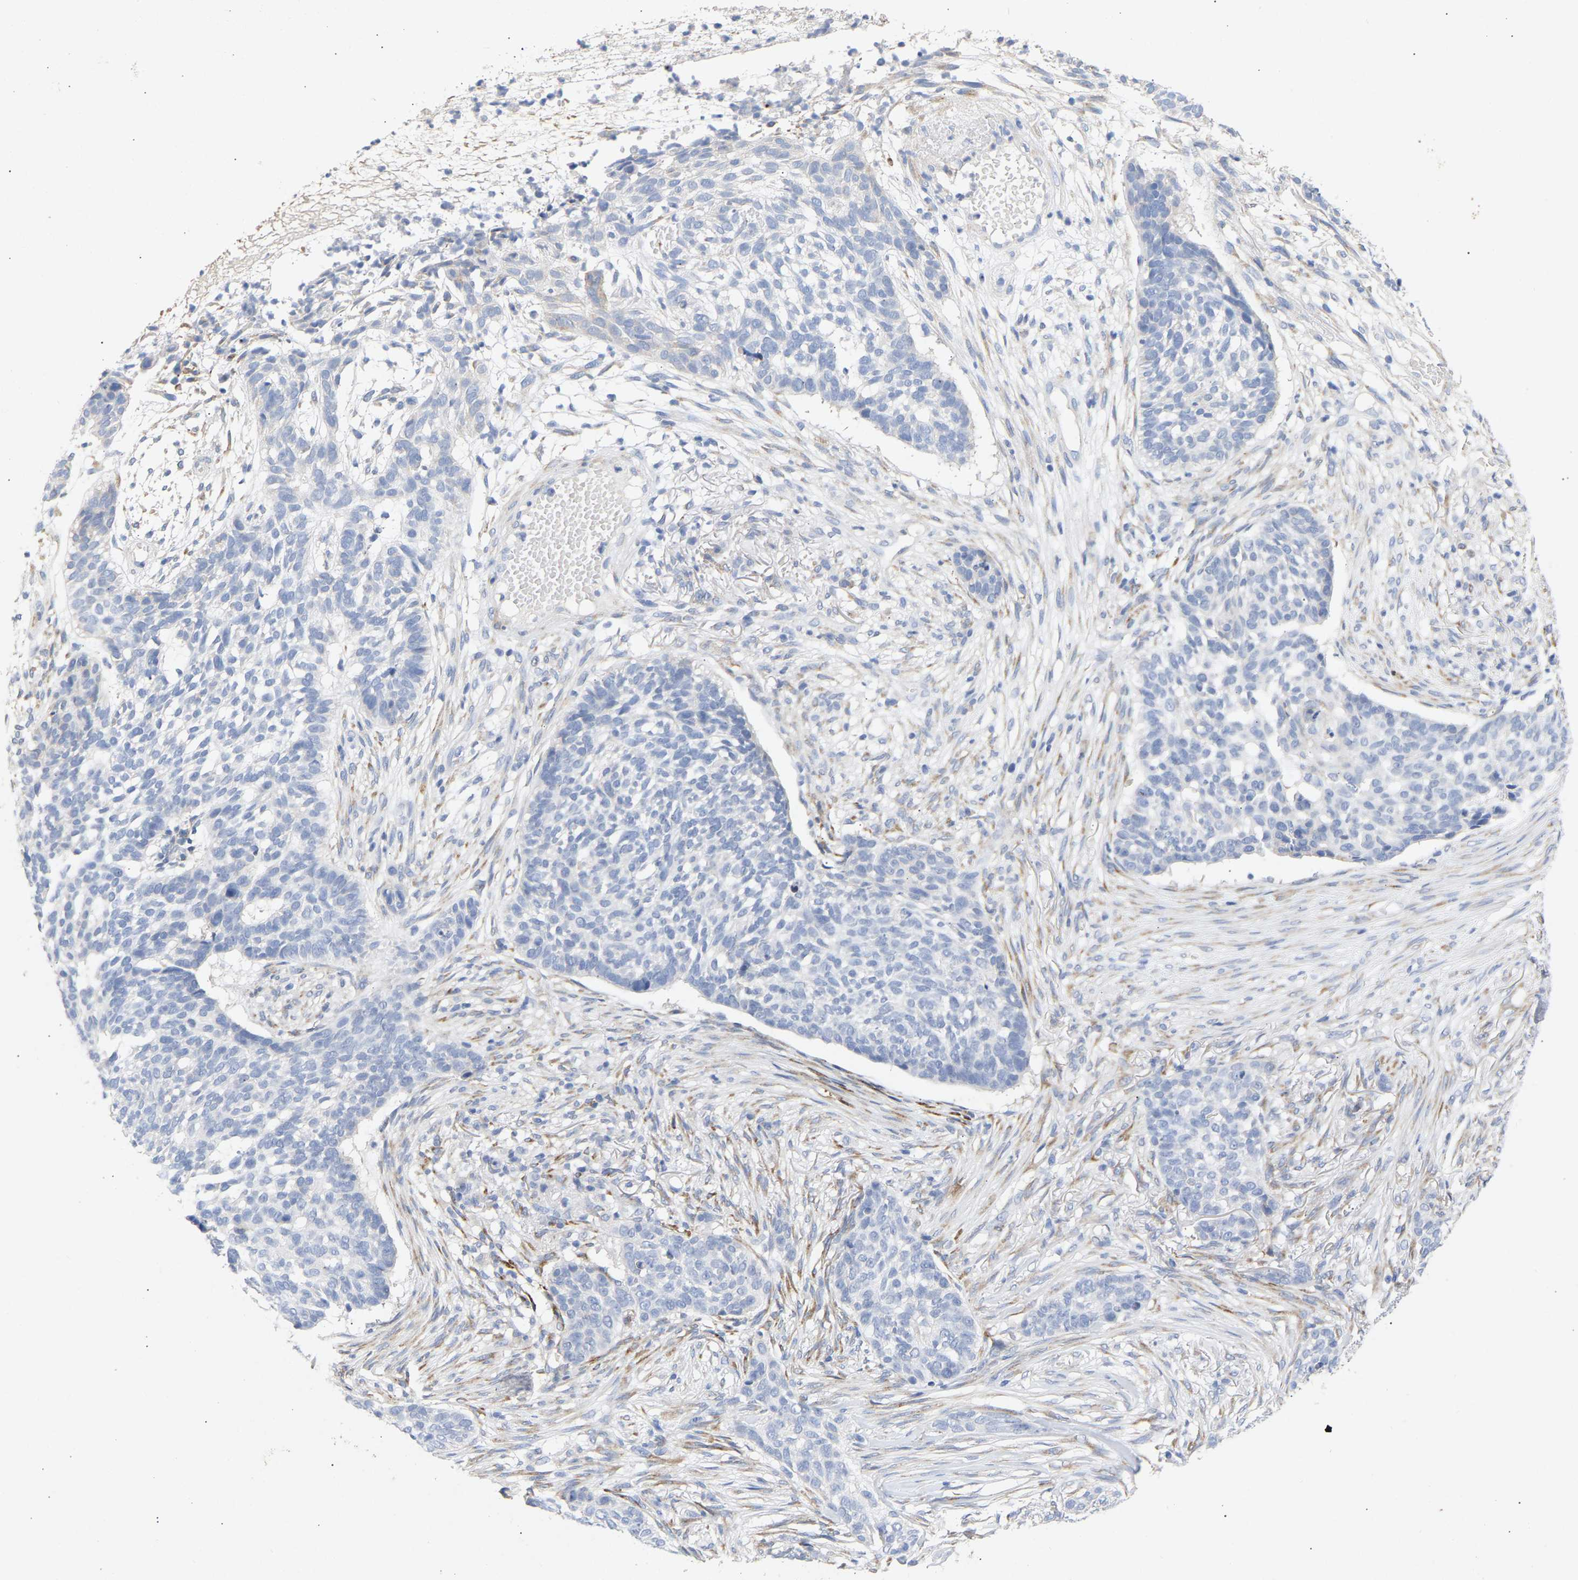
{"staining": {"intensity": "negative", "quantity": "none", "location": "none"}, "tissue": "skin cancer", "cell_type": "Tumor cells", "image_type": "cancer", "snomed": [{"axis": "morphology", "description": "Basal cell carcinoma"}, {"axis": "topography", "description": "Skin"}], "caption": "The histopathology image exhibits no significant positivity in tumor cells of skin cancer (basal cell carcinoma).", "gene": "SELENOM", "patient": {"sex": "male", "age": 85}}